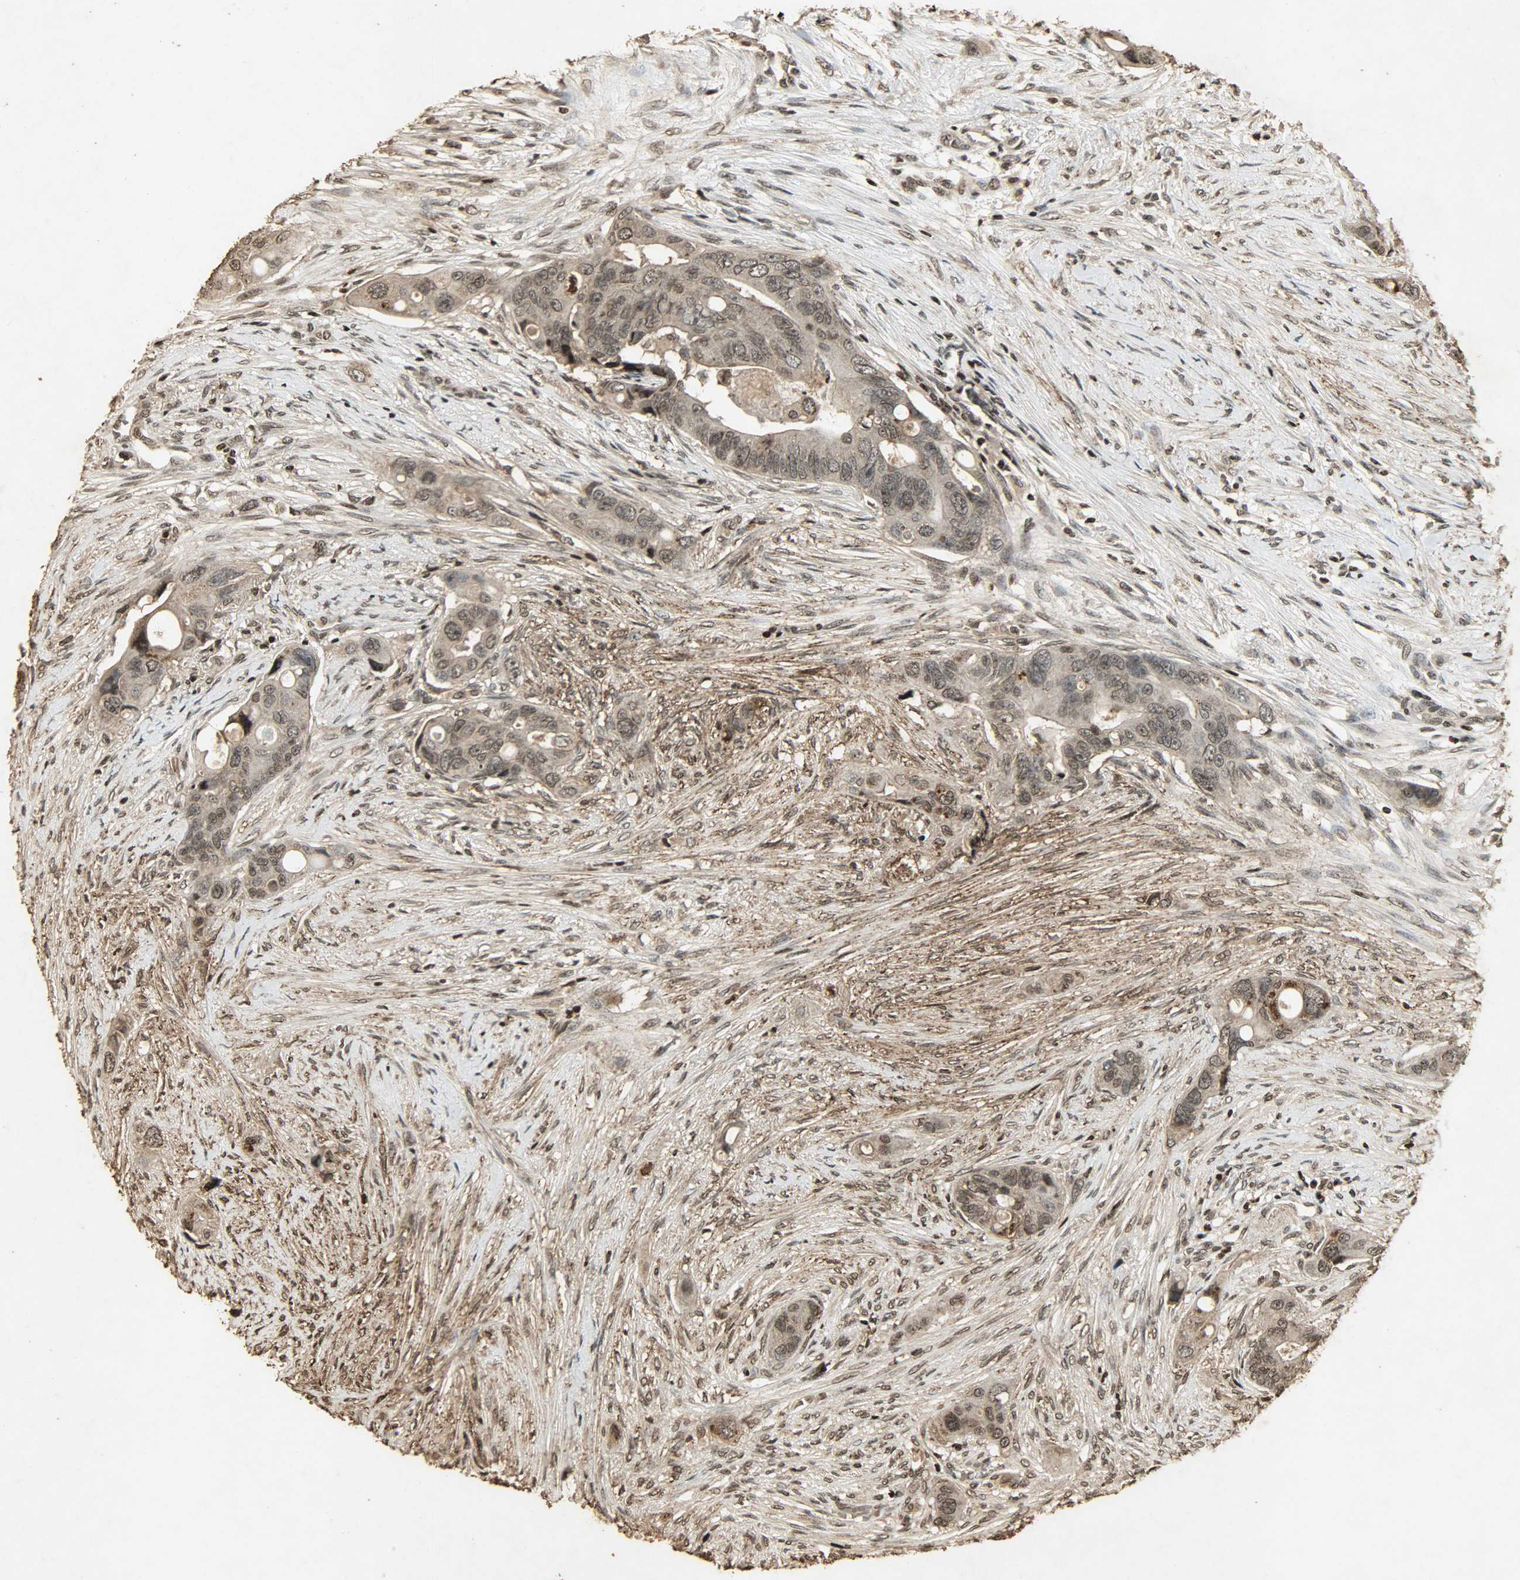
{"staining": {"intensity": "weak", "quantity": ">75%", "location": "cytoplasmic/membranous,nuclear"}, "tissue": "colorectal cancer", "cell_type": "Tumor cells", "image_type": "cancer", "snomed": [{"axis": "morphology", "description": "Adenocarcinoma, NOS"}, {"axis": "topography", "description": "Colon"}], "caption": "Colorectal cancer was stained to show a protein in brown. There is low levels of weak cytoplasmic/membranous and nuclear positivity in about >75% of tumor cells.", "gene": "PPP3R1", "patient": {"sex": "female", "age": 57}}